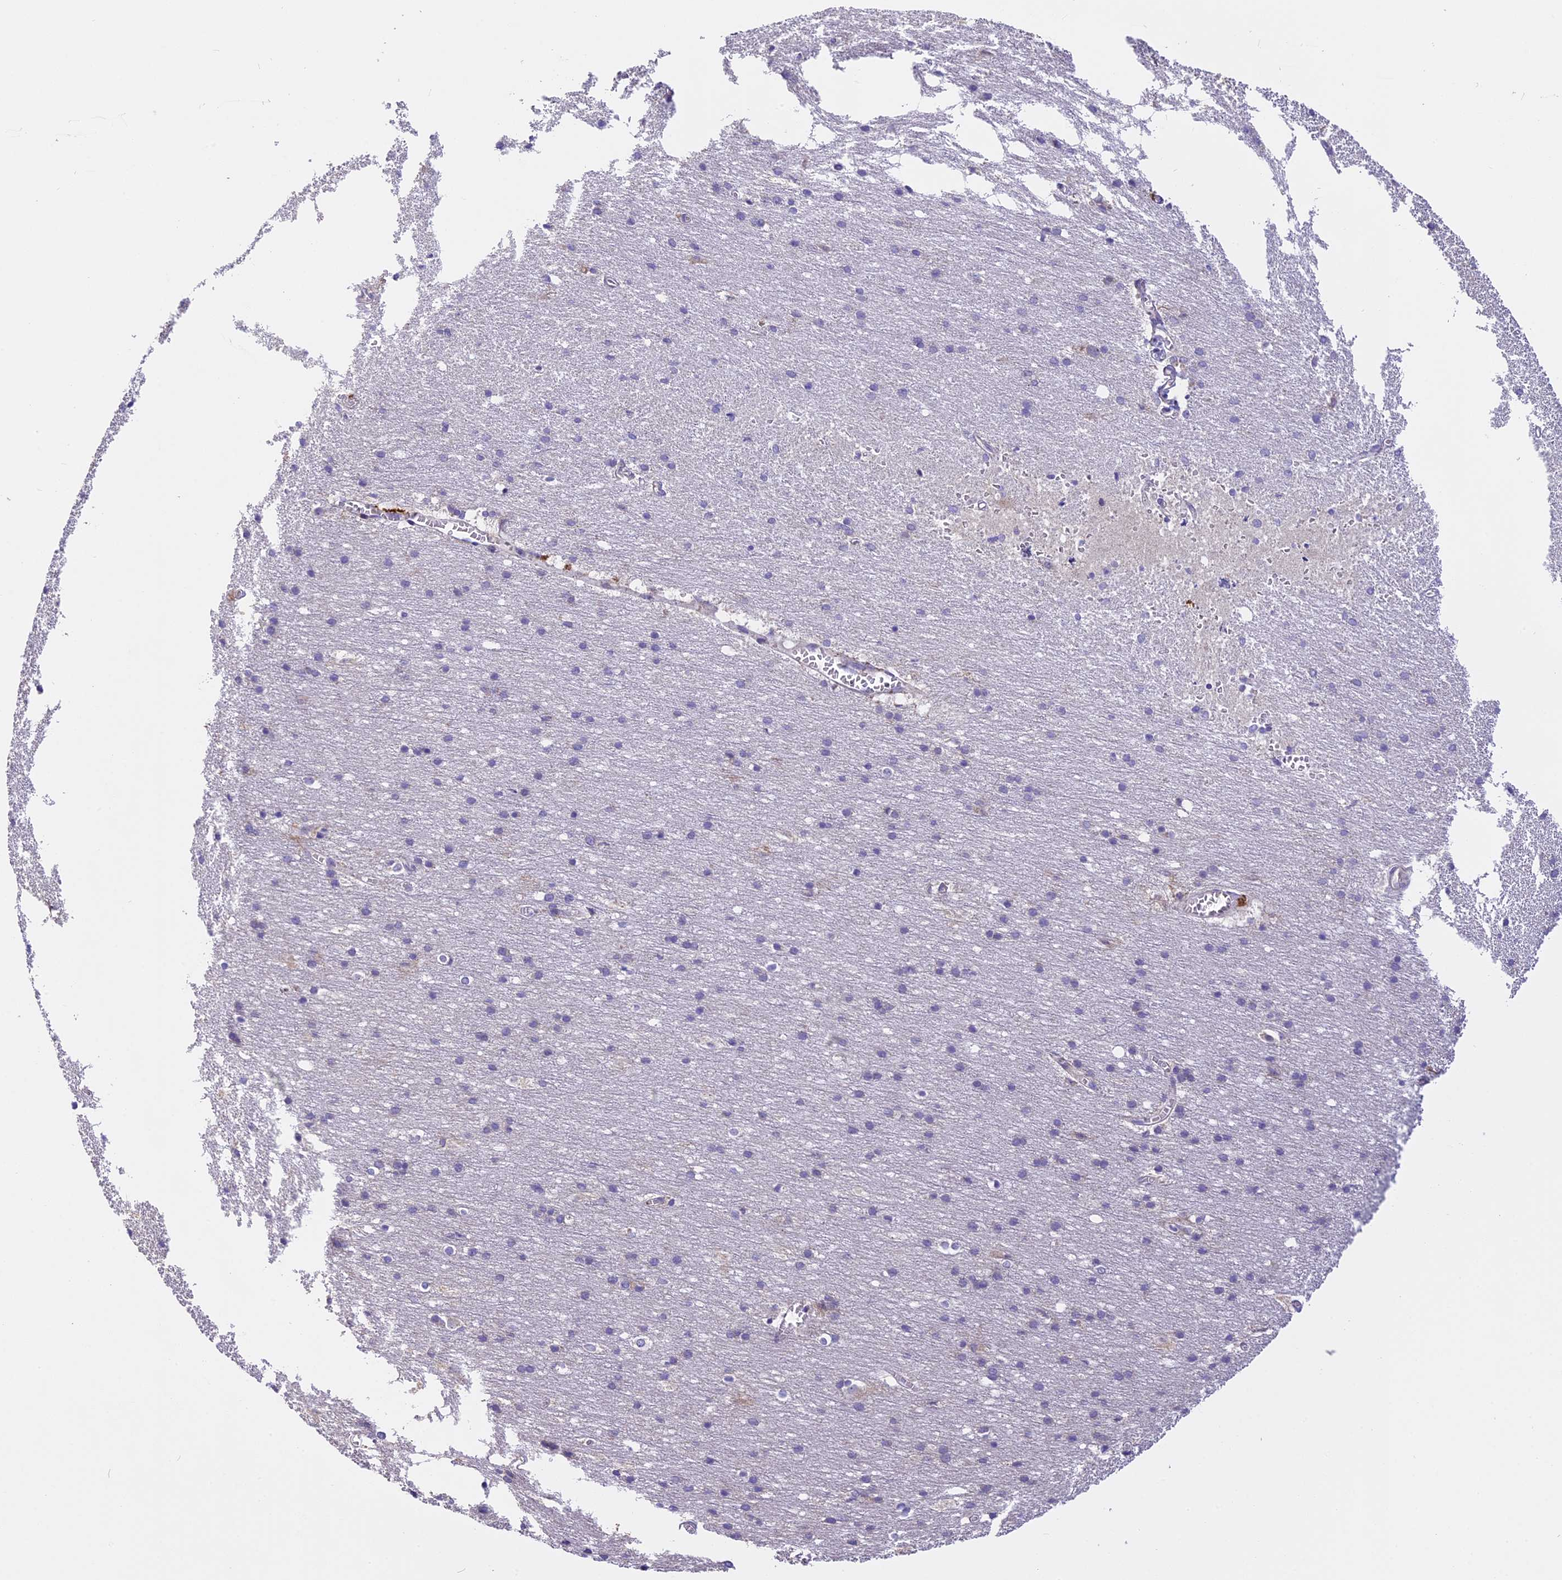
{"staining": {"intensity": "negative", "quantity": "none", "location": "none"}, "tissue": "cerebral cortex", "cell_type": "Endothelial cells", "image_type": "normal", "snomed": [{"axis": "morphology", "description": "Normal tissue, NOS"}, {"axis": "topography", "description": "Cerebral cortex"}], "caption": "Immunohistochemistry micrograph of unremarkable cerebral cortex: human cerebral cortex stained with DAB reveals no significant protein positivity in endothelial cells. (DAB IHC visualized using brightfield microscopy, high magnification).", "gene": "FAM98C", "patient": {"sex": "male", "age": 54}}